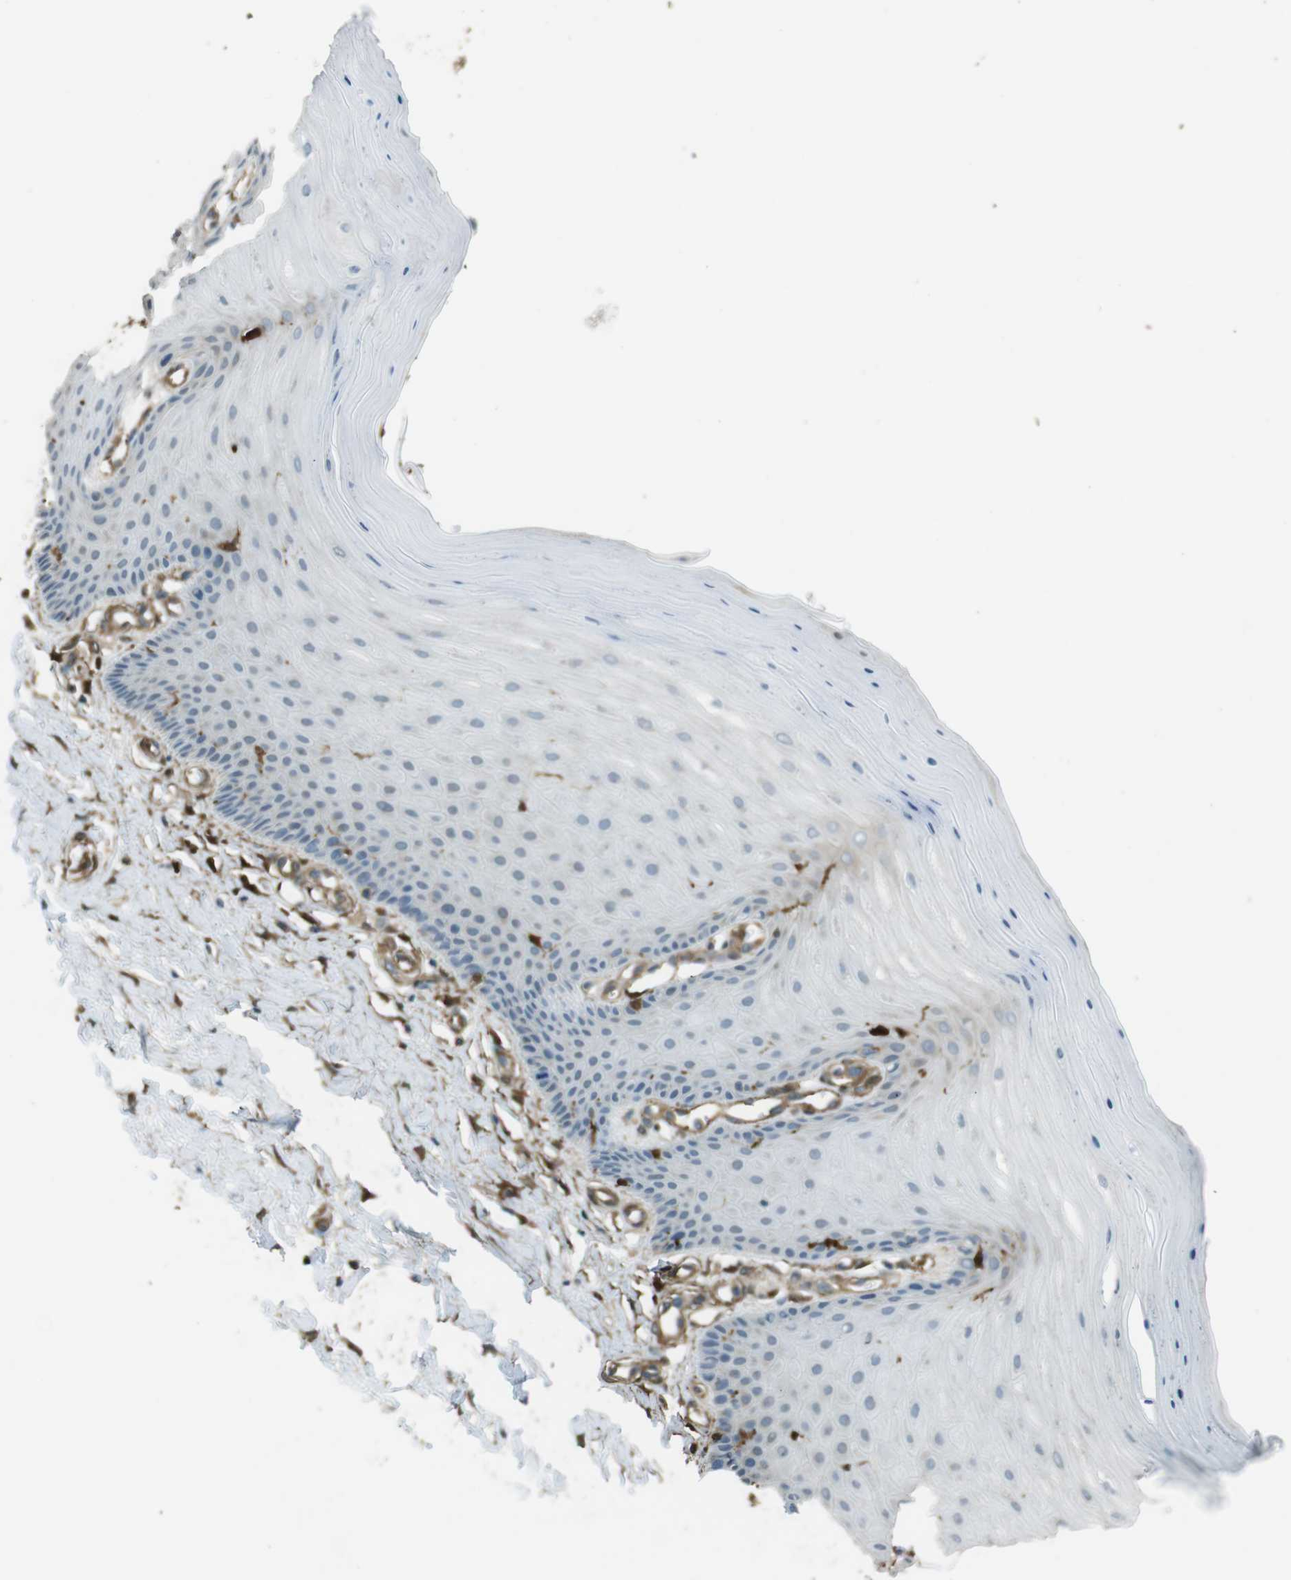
{"staining": {"intensity": "weak", "quantity": ">75%", "location": "cytoplasmic/membranous"}, "tissue": "cervix", "cell_type": "Glandular cells", "image_type": "normal", "snomed": [{"axis": "morphology", "description": "Normal tissue, NOS"}, {"axis": "topography", "description": "Cervix"}], "caption": "Weak cytoplasmic/membranous expression is appreciated in about >75% of glandular cells in benign cervix.", "gene": "SFT2D1", "patient": {"sex": "female", "age": 55}}